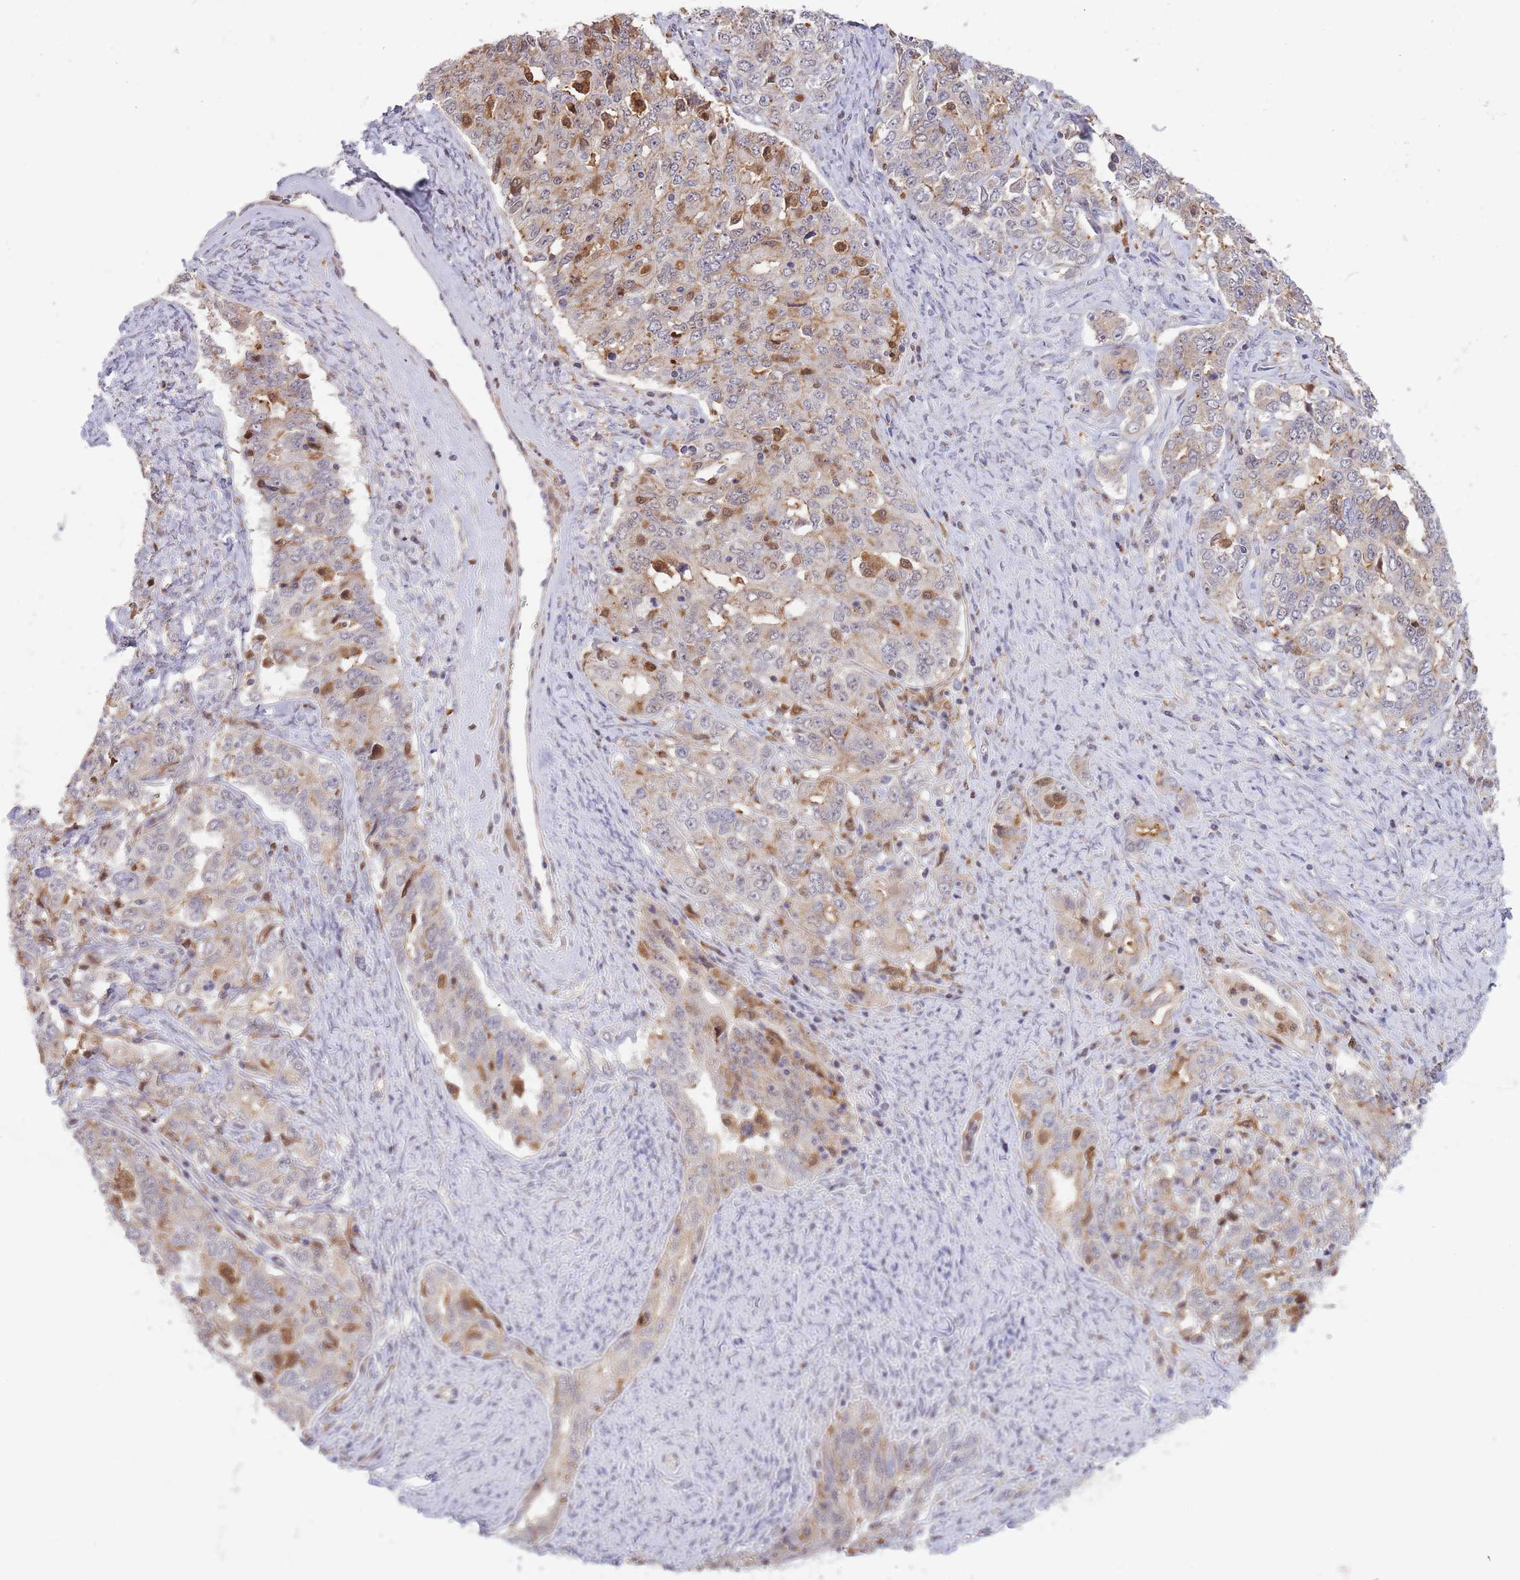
{"staining": {"intensity": "weak", "quantity": "<25%", "location": "cytoplasmic/membranous"}, "tissue": "ovarian cancer", "cell_type": "Tumor cells", "image_type": "cancer", "snomed": [{"axis": "morphology", "description": "Carcinoma, endometroid"}, {"axis": "topography", "description": "Ovary"}], "caption": "Immunohistochemical staining of ovarian cancer reveals no significant positivity in tumor cells.", "gene": "CCNJL", "patient": {"sex": "female", "age": 62}}